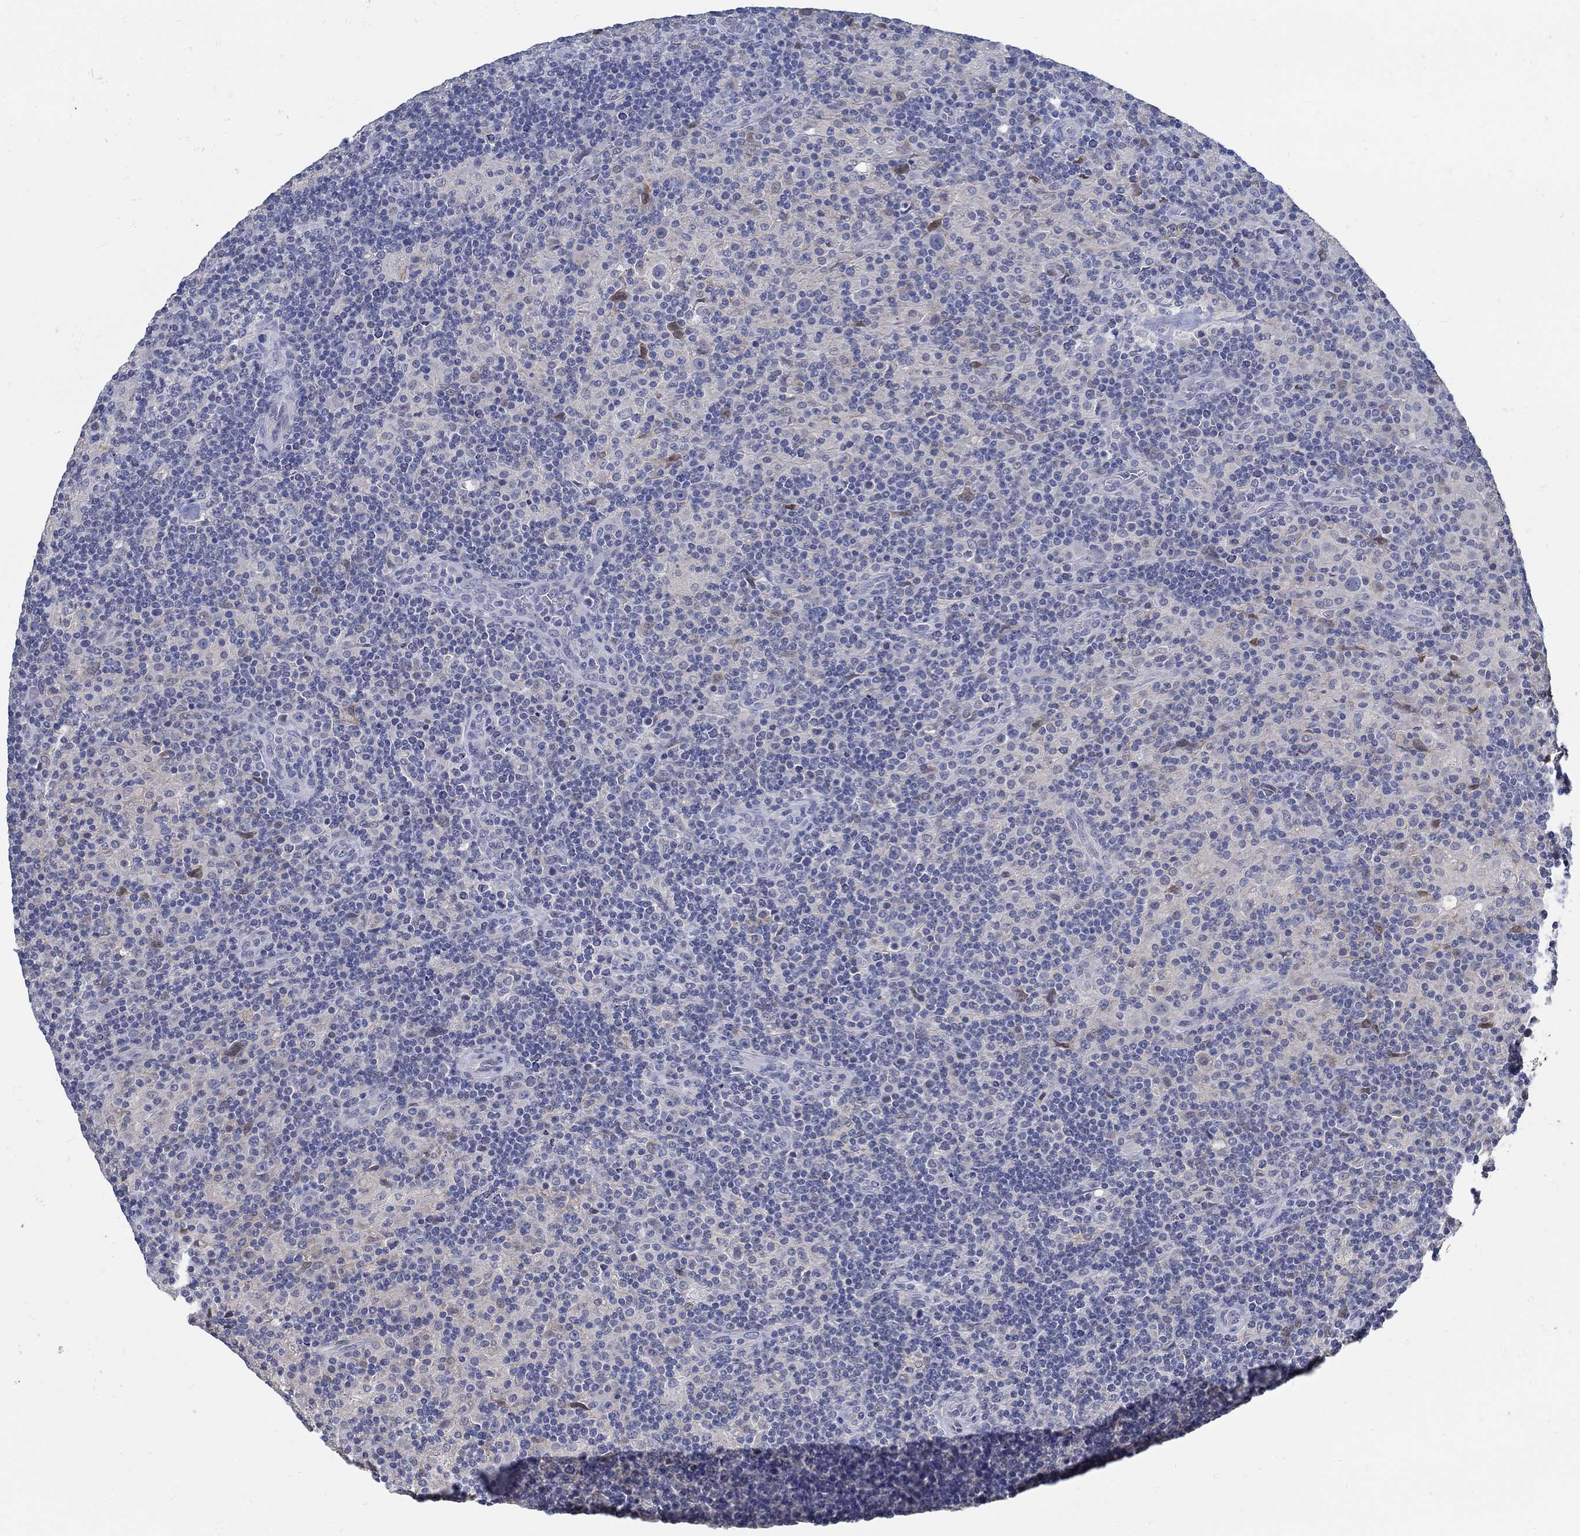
{"staining": {"intensity": "negative", "quantity": "none", "location": "none"}, "tissue": "lymphoma", "cell_type": "Tumor cells", "image_type": "cancer", "snomed": [{"axis": "morphology", "description": "Hodgkin's disease, NOS"}, {"axis": "topography", "description": "Lymph node"}], "caption": "IHC micrograph of neoplastic tissue: human lymphoma stained with DAB (3,3'-diaminobenzidine) exhibits no significant protein staining in tumor cells.", "gene": "ZFAND4", "patient": {"sex": "male", "age": 70}}